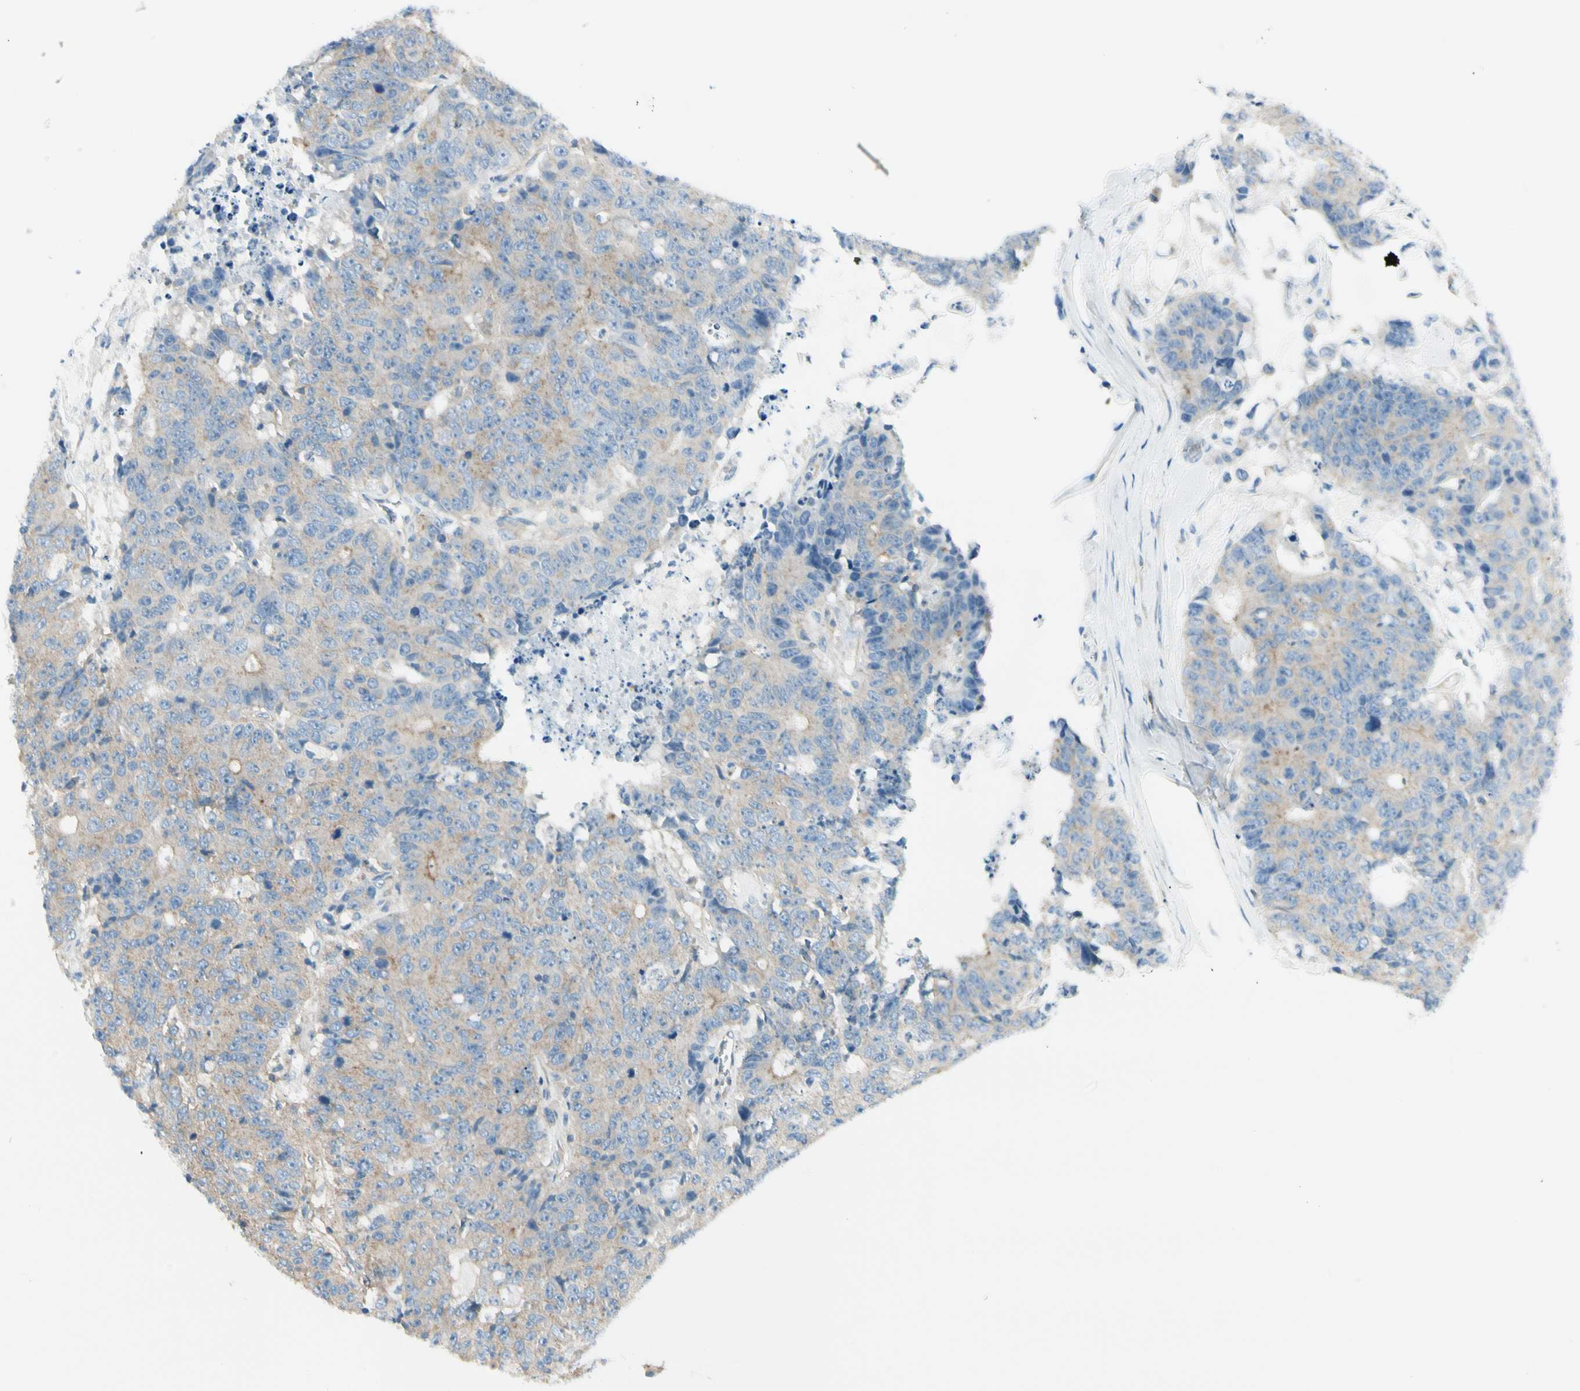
{"staining": {"intensity": "weak", "quantity": ">75%", "location": "cytoplasmic/membranous"}, "tissue": "colorectal cancer", "cell_type": "Tumor cells", "image_type": "cancer", "snomed": [{"axis": "morphology", "description": "Adenocarcinoma, NOS"}, {"axis": "topography", "description": "Colon"}], "caption": "Weak cytoplasmic/membranous protein staining is appreciated in approximately >75% of tumor cells in colorectal cancer (adenocarcinoma). (brown staining indicates protein expression, while blue staining denotes nuclei).", "gene": "AGFG1", "patient": {"sex": "female", "age": 86}}